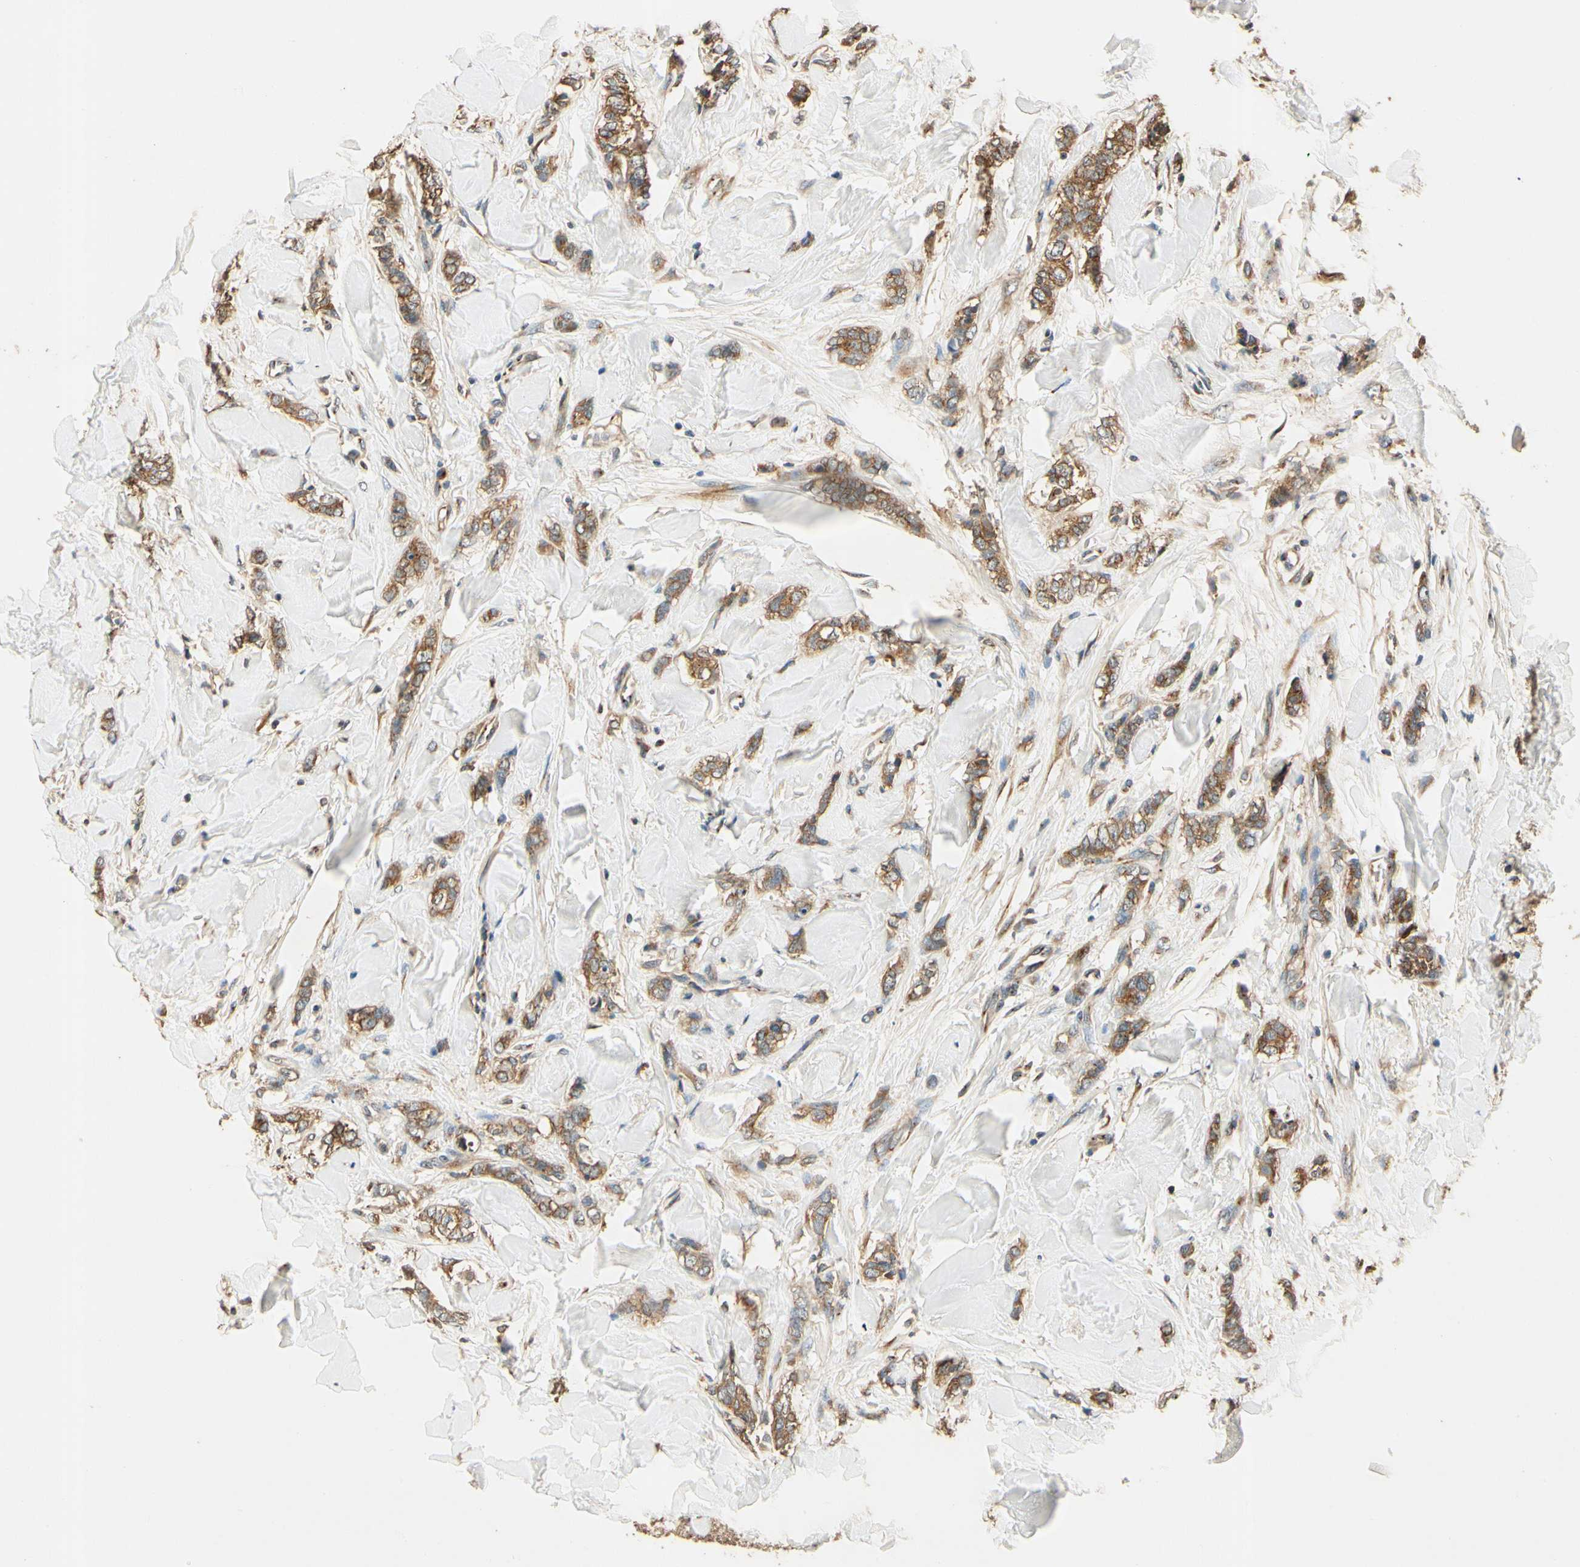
{"staining": {"intensity": "moderate", "quantity": ">75%", "location": "cytoplasmic/membranous"}, "tissue": "breast cancer", "cell_type": "Tumor cells", "image_type": "cancer", "snomed": [{"axis": "morphology", "description": "Lobular carcinoma"}, {"axis": "topography", "description": "Skin"}, {"axis": "topography", "description": "Breast"}], "caption": "This image displays immunohistochemistry (IHC) staining of human breast cancer, with medium moderate cytoplasmic/membranous staining in approximately >75% of tumor cells.", "gene": "AKAP9", "patient": {"sex": "female", "age": 46}}